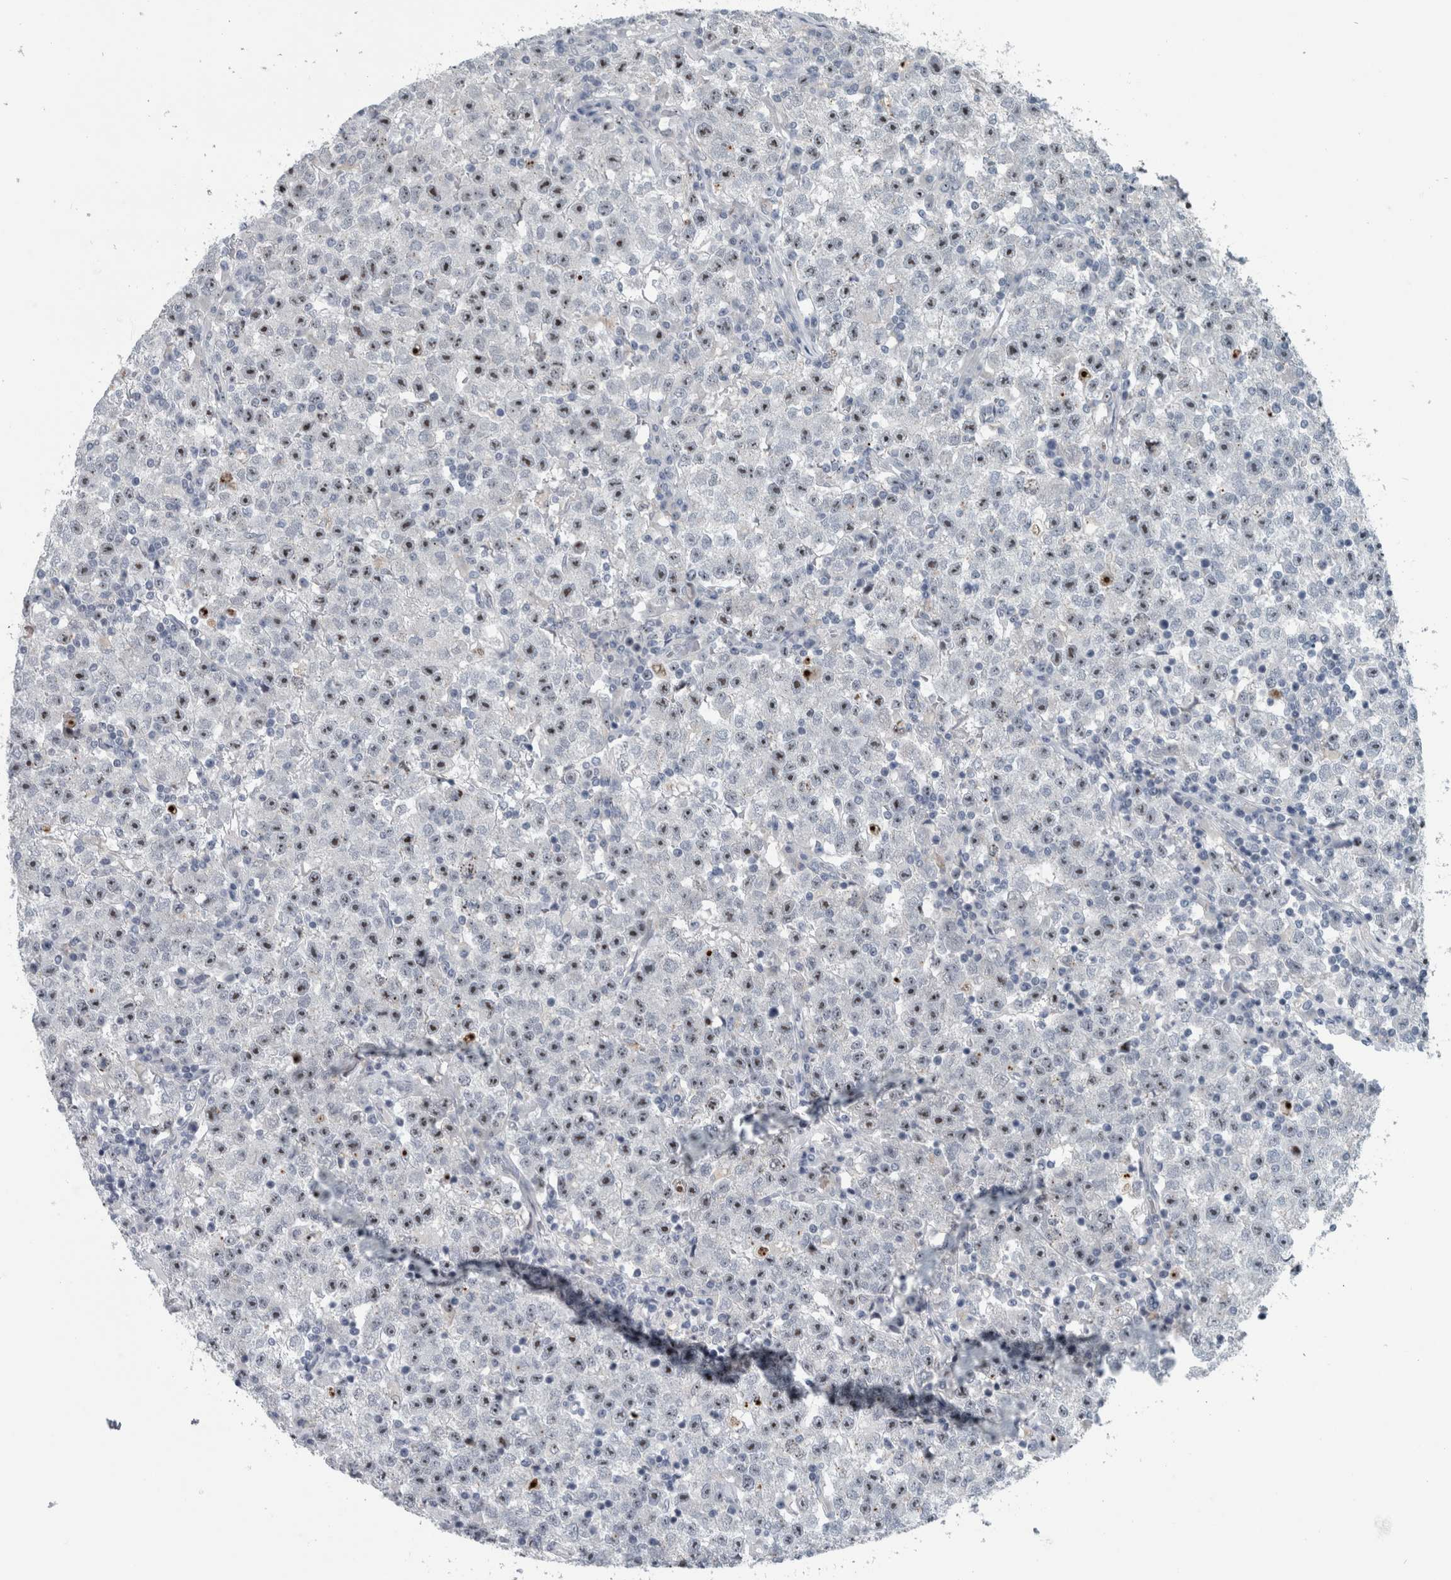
{"staining": {"intensity": "weak", "quantity": "<25%", "location": "nuclear"}, "tissue": "testis cancer", "cell_type": "Tumor cells", "image_type": "cancer", "snomed": [{"axis": "morphology", "description": "Seminoma, NOS"}, {"axis": "topography", "description": "Testis"}], "caption": "Immunohistochemistry of testis seminoma exhibits no staining in tumor cells.", "gene": "UTP6", "patient": {"sex": "male", "age": 22}}